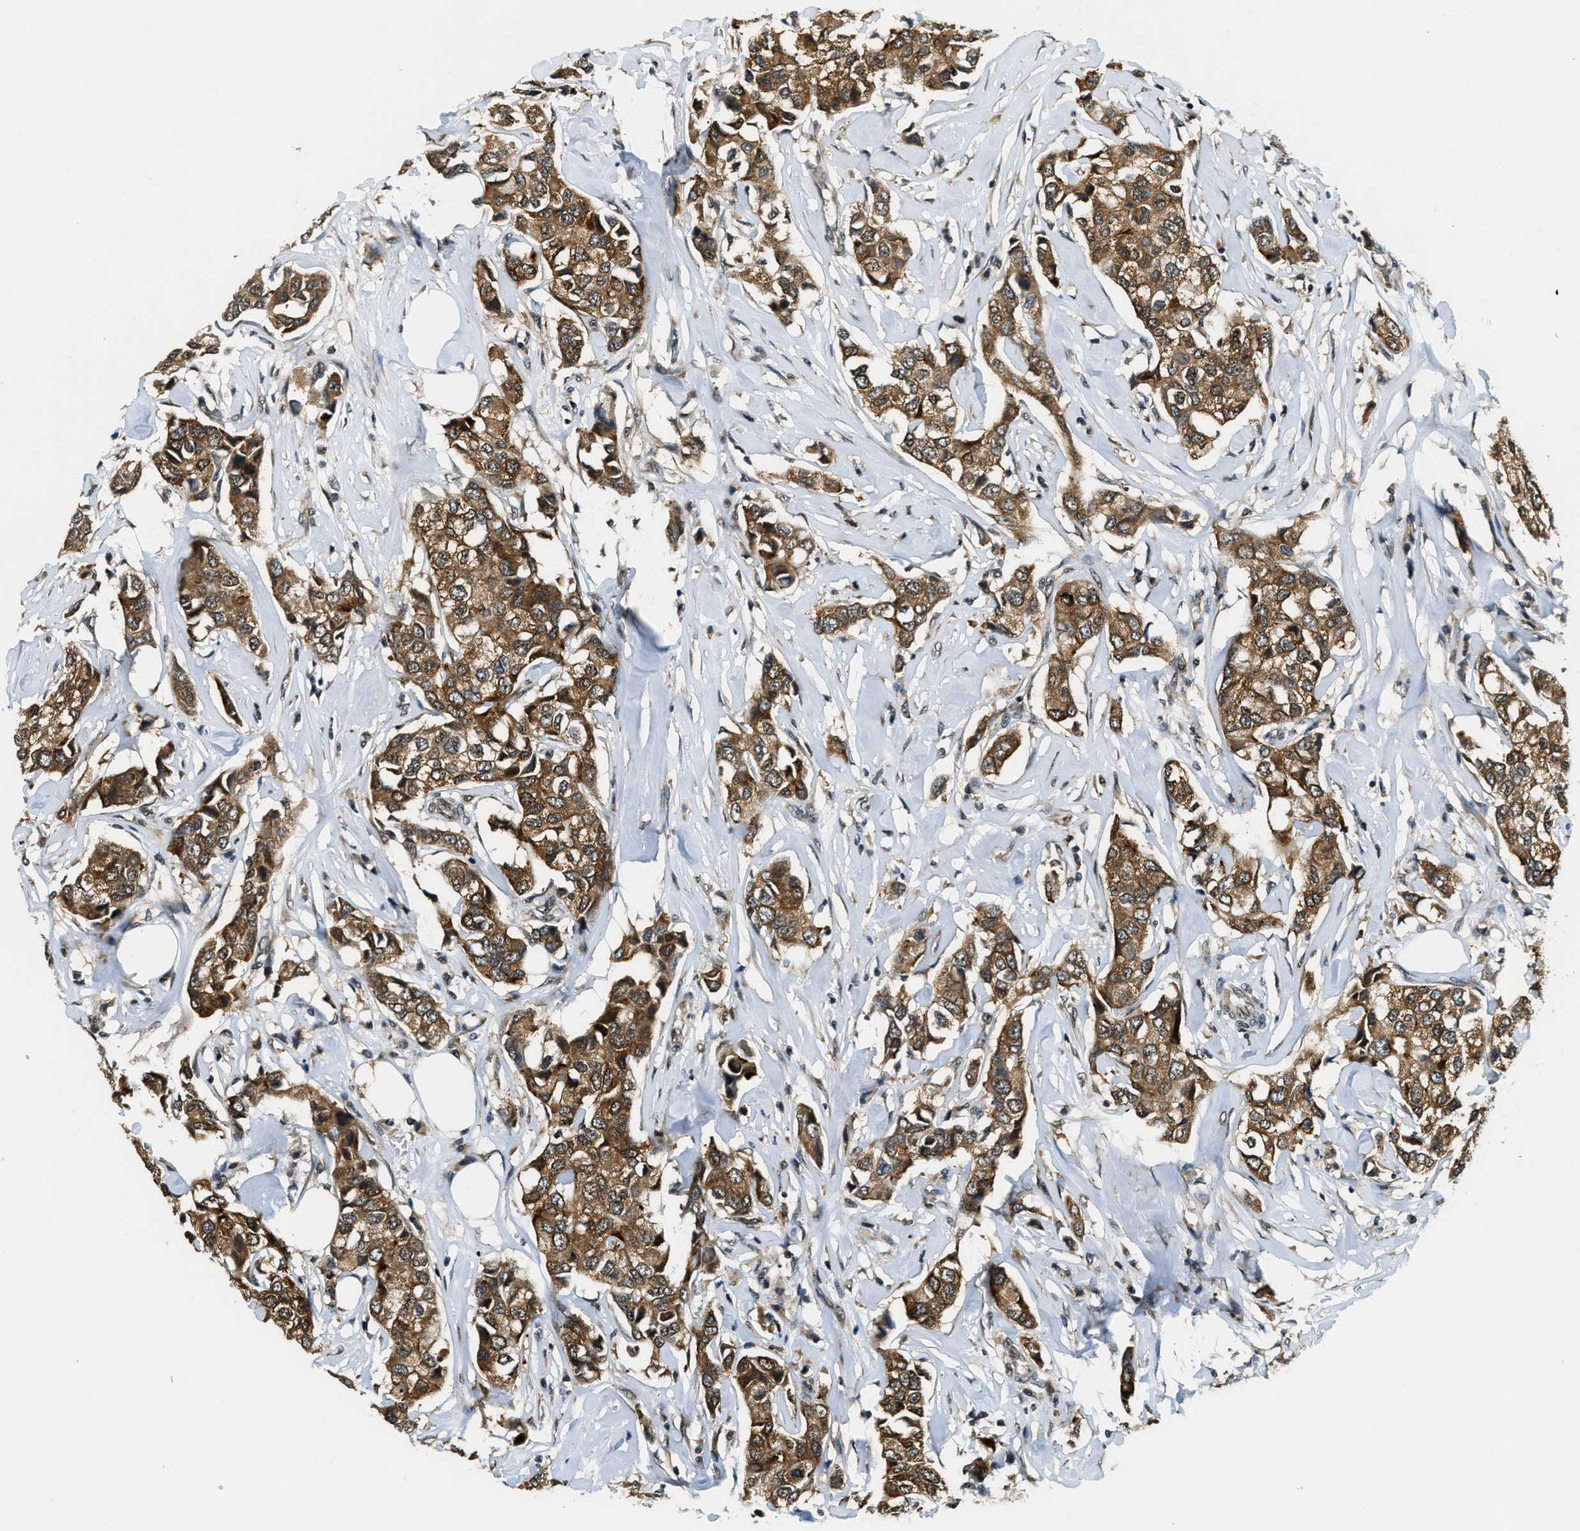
{"staining": {"intensity": "moderate", "quantity": ">75%", "location": "cytoplasmic/membranous"}, "tissue": "breast cancer", "cell_type": "Tumor cells", "image_type": "cancer", "snomed": [{"axis": "morphology", "description": "Duct carcinoma"}, {"axis": "topography", "description": "Breast"}], "caption": "Immunohistochemical staining of breast cancer shows moderate cytoplasmic/membranous protein positivity in approximately >75% of tumor cells.", "gene": "RAB11FIP1", "patient": {"sex": "female", "age": 80}}